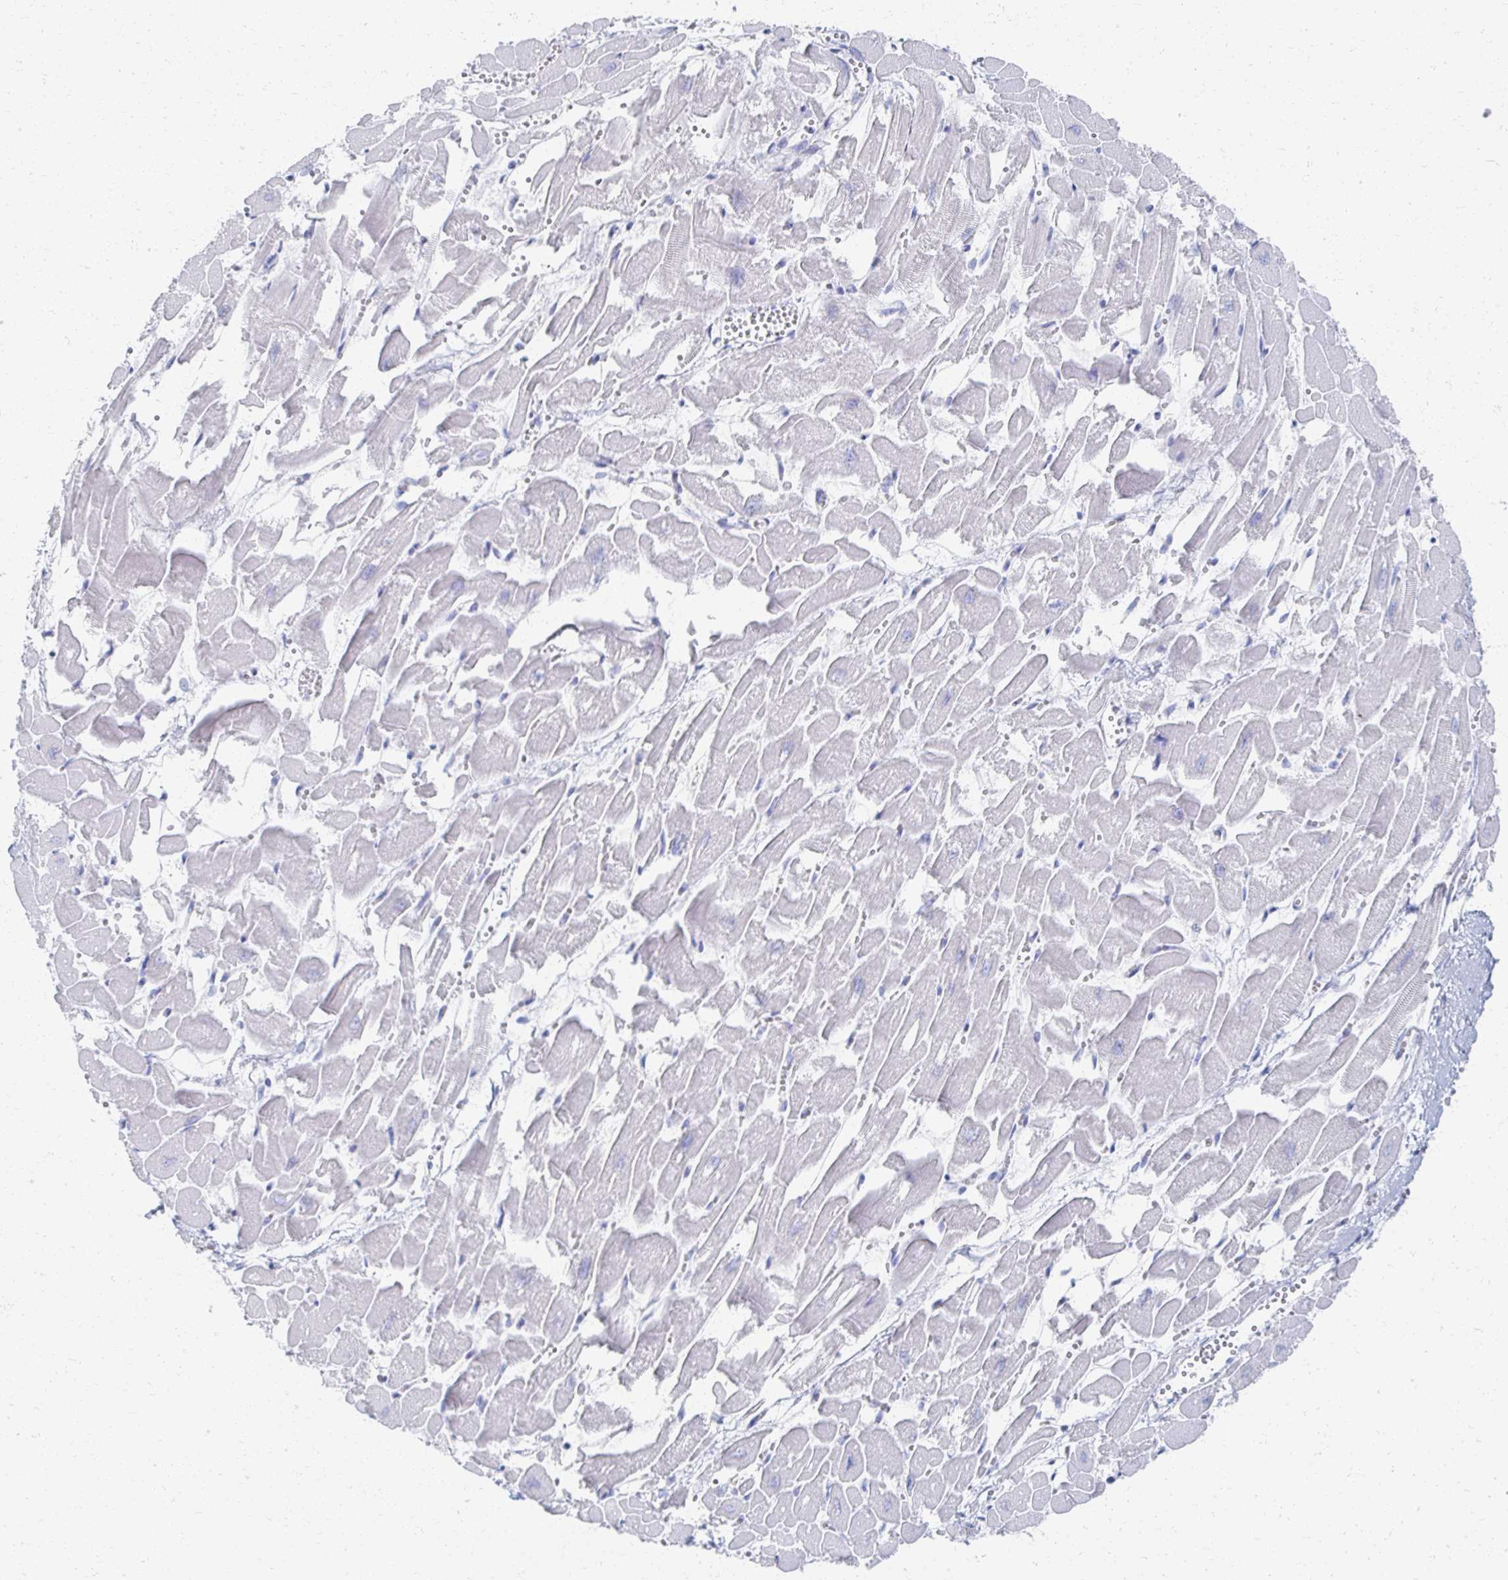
{"staining": {"intensity": "negative", "quantity": "none", "location": "none"}, "tissue": "heart muscle", "cell_type": "Cardiomyocytes", "image_type": "normal", "snomed": [{"axis": "morphology", "description": "Normal tissue, NOS"}, {"axis": "topography", "description": "Heart"}], "caption": "Immunohistochemical staining of unremarkable human heart muscle exhibits no significant staining in cardiomyocytes.", "gene": "PRR20A", "patient": {"sex": "female", "age": 52}}